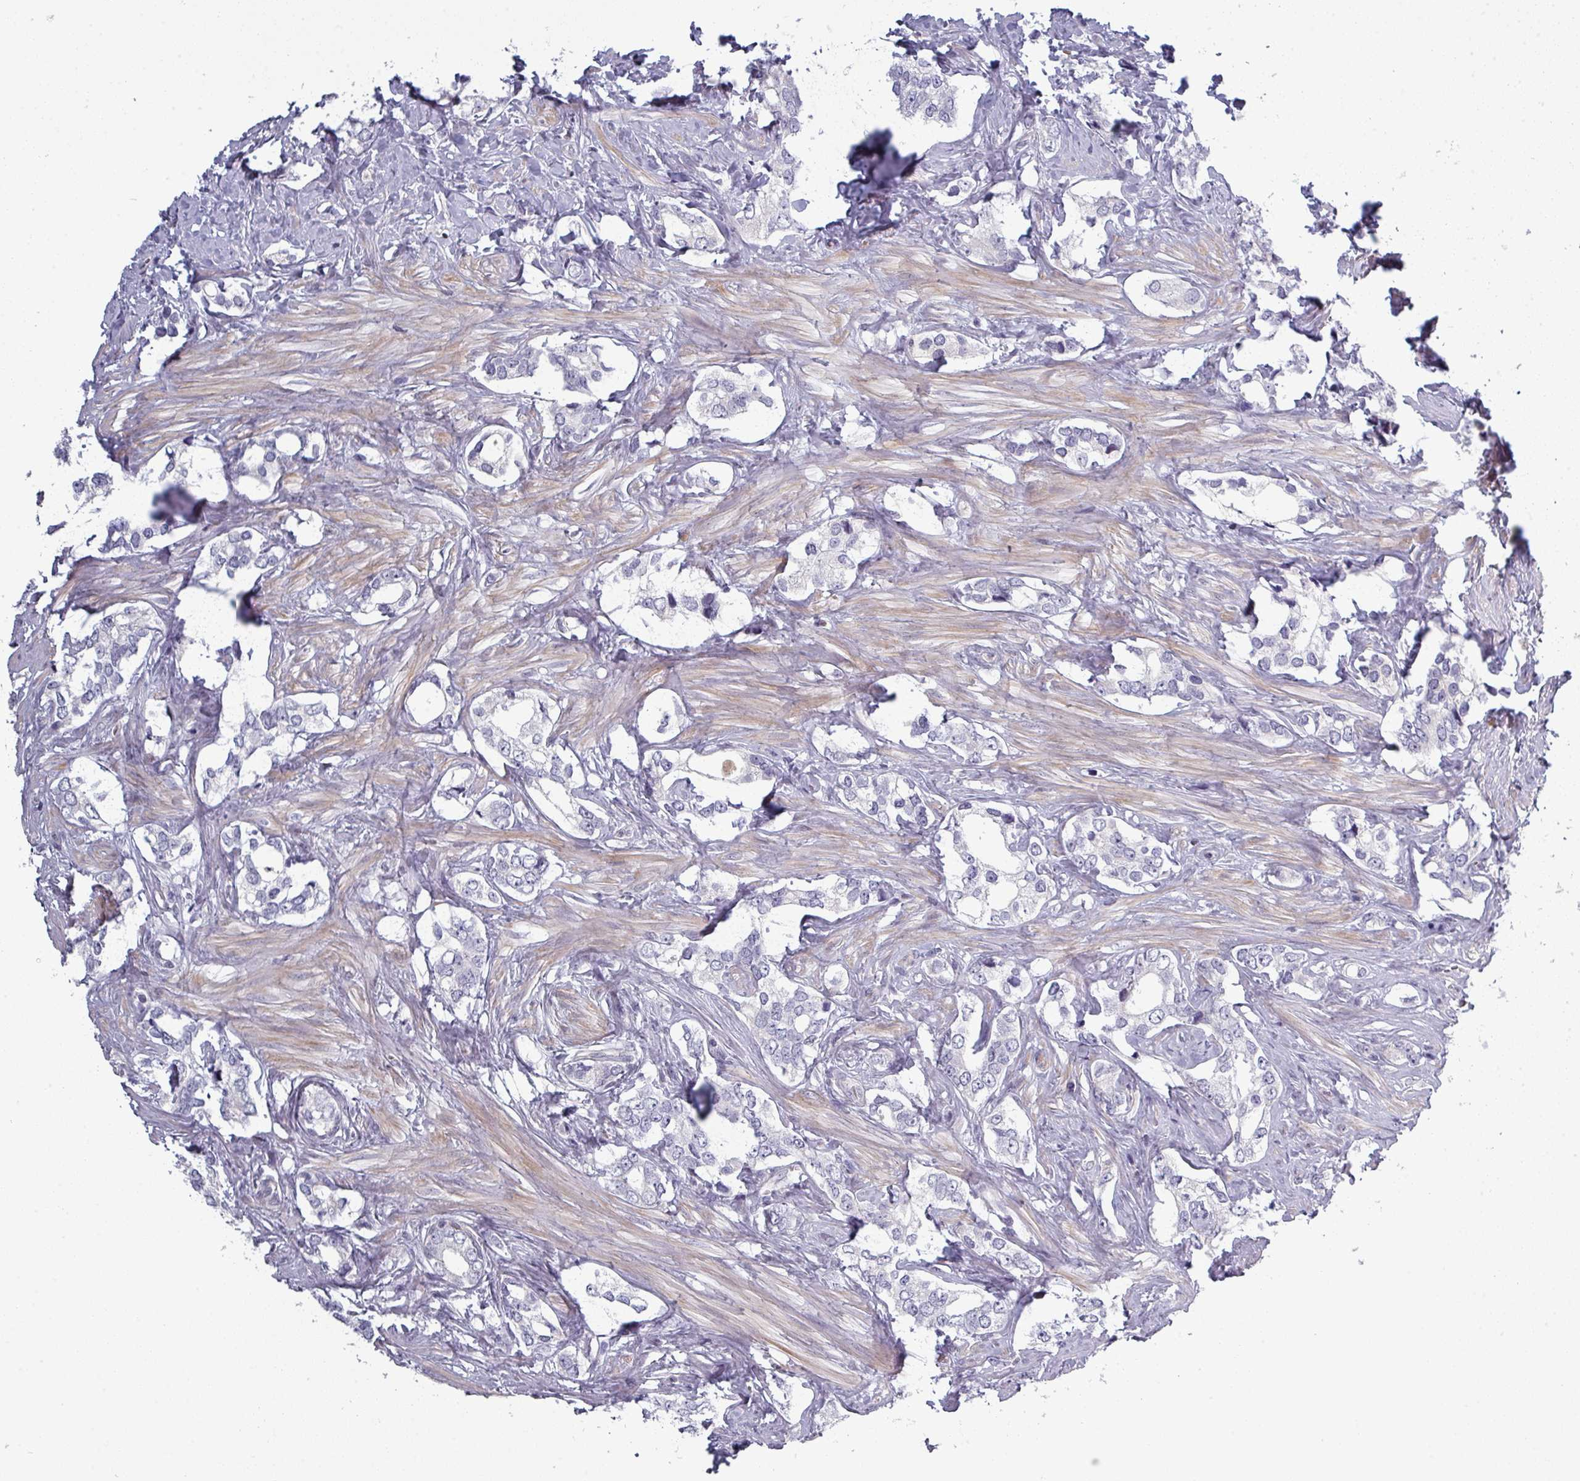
{"staining": {"intensity": "negative", "quantity": "none", "location": "none"}, "tissue": "prostate cancer", "cell_type": "Tumor cells", "image_type": "cancer", "snomed": [{"axis": "morphology", "description": "Adenocarcinoma, High grade"}, {"axis": "topography", "description": "Prostate"}], "caption": "High power microscopy photomicrograph of an immunohistochemistry histopathology image of high-grade adenocarcinoma (prostate), revealing no significant staining in tumor cells.", "gene": "PRAMEF12", "patient": {"sex": "male", "age": 66}}